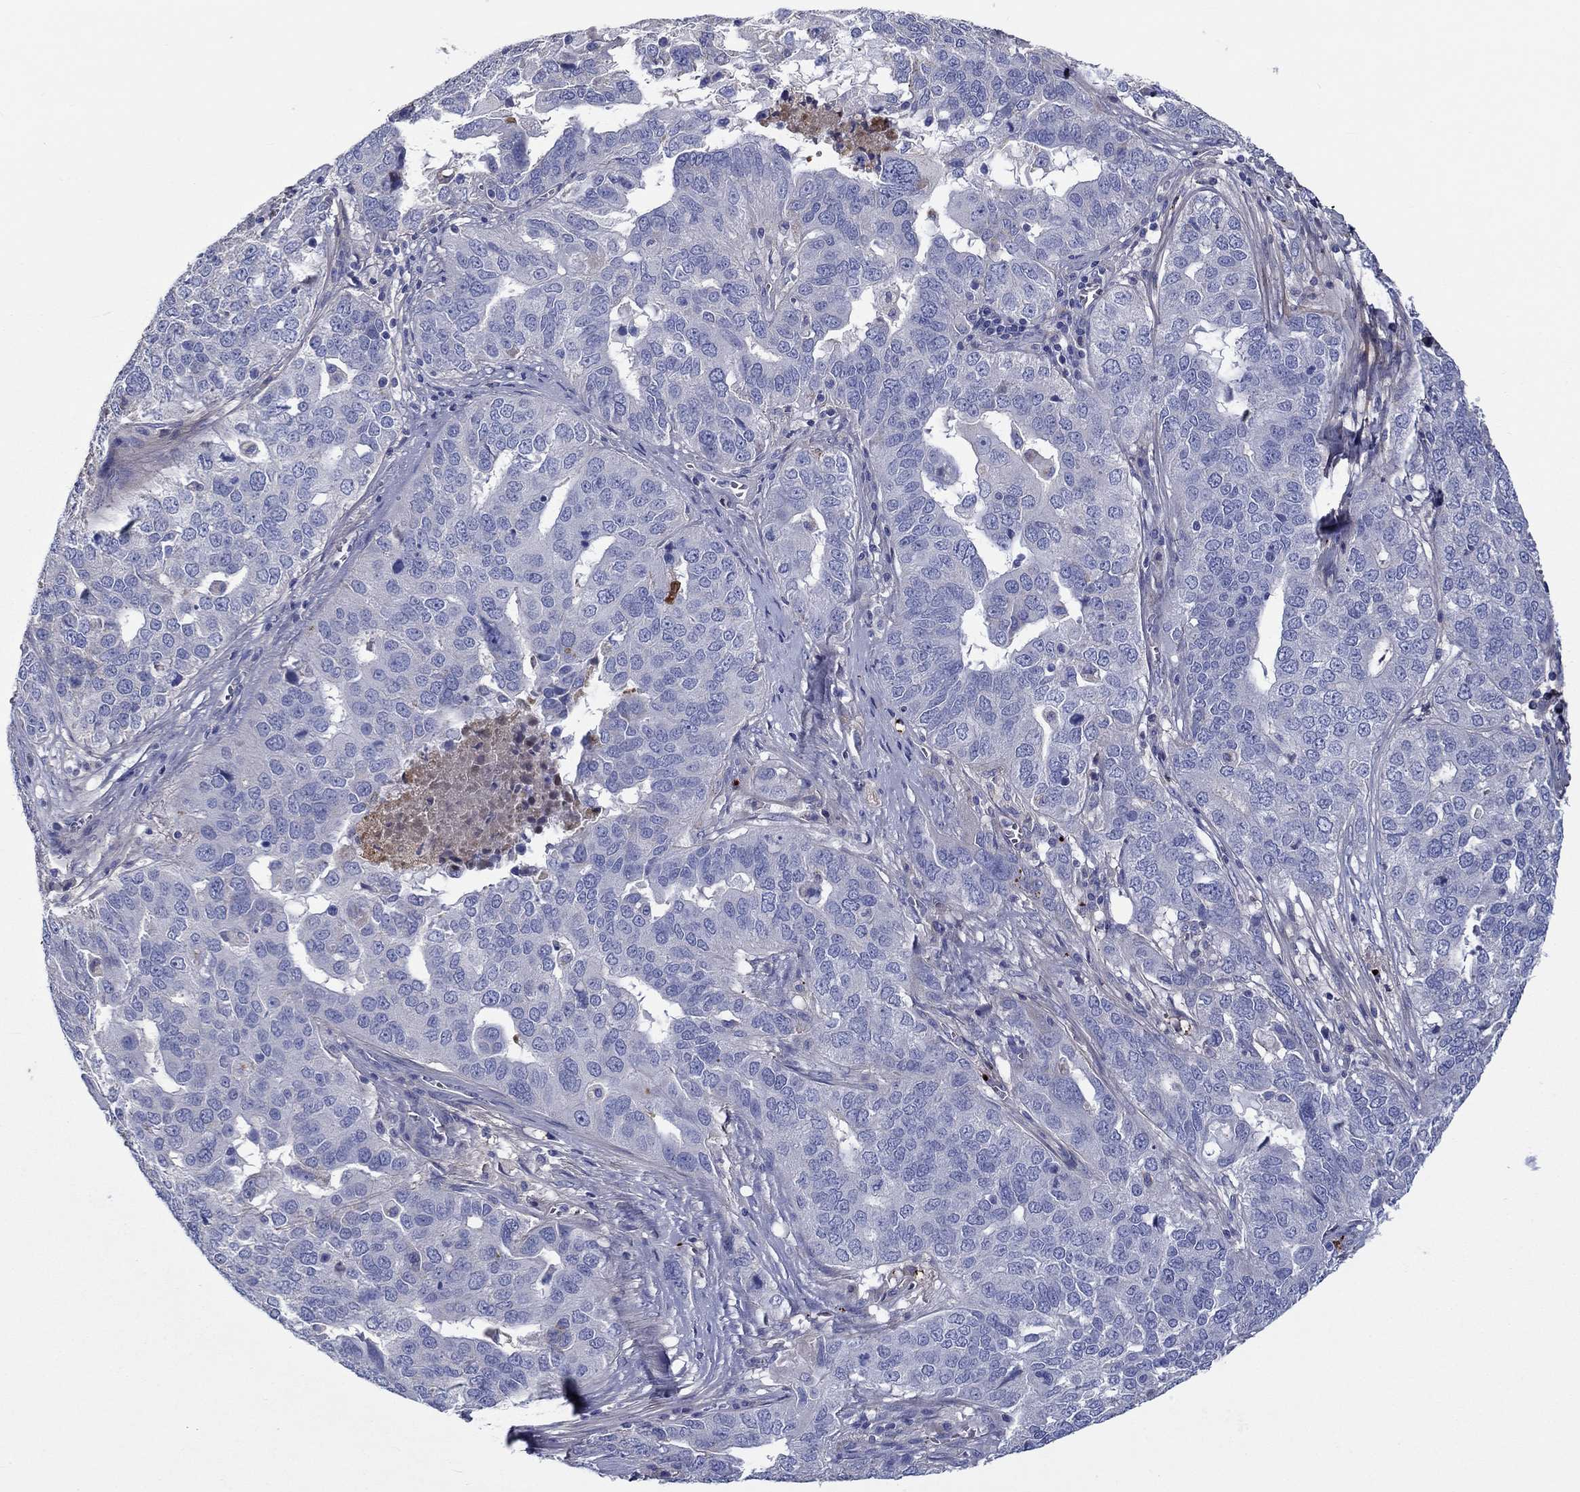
{"staining": {"intensity": "negative", "quantity": "none", "location": "none"}, "tissue": "ovarian cancer", "cell_type": "Tumor cells", "image_type": "cancer", "snomed": [{"axis": "morphology", "description": "Carcinoma, endometroid"}, {"axis": "topography", "description": "Soft tissue"}, {"axis": "topography", "description": "Ovary"}], "caption": "Ovarian endometroid carcinoma was stained to show a protein in brown. There is no significant positivity in tumor cells.", "gene": "TGFBI", "patient": {"sex": "female", "age": 52}}